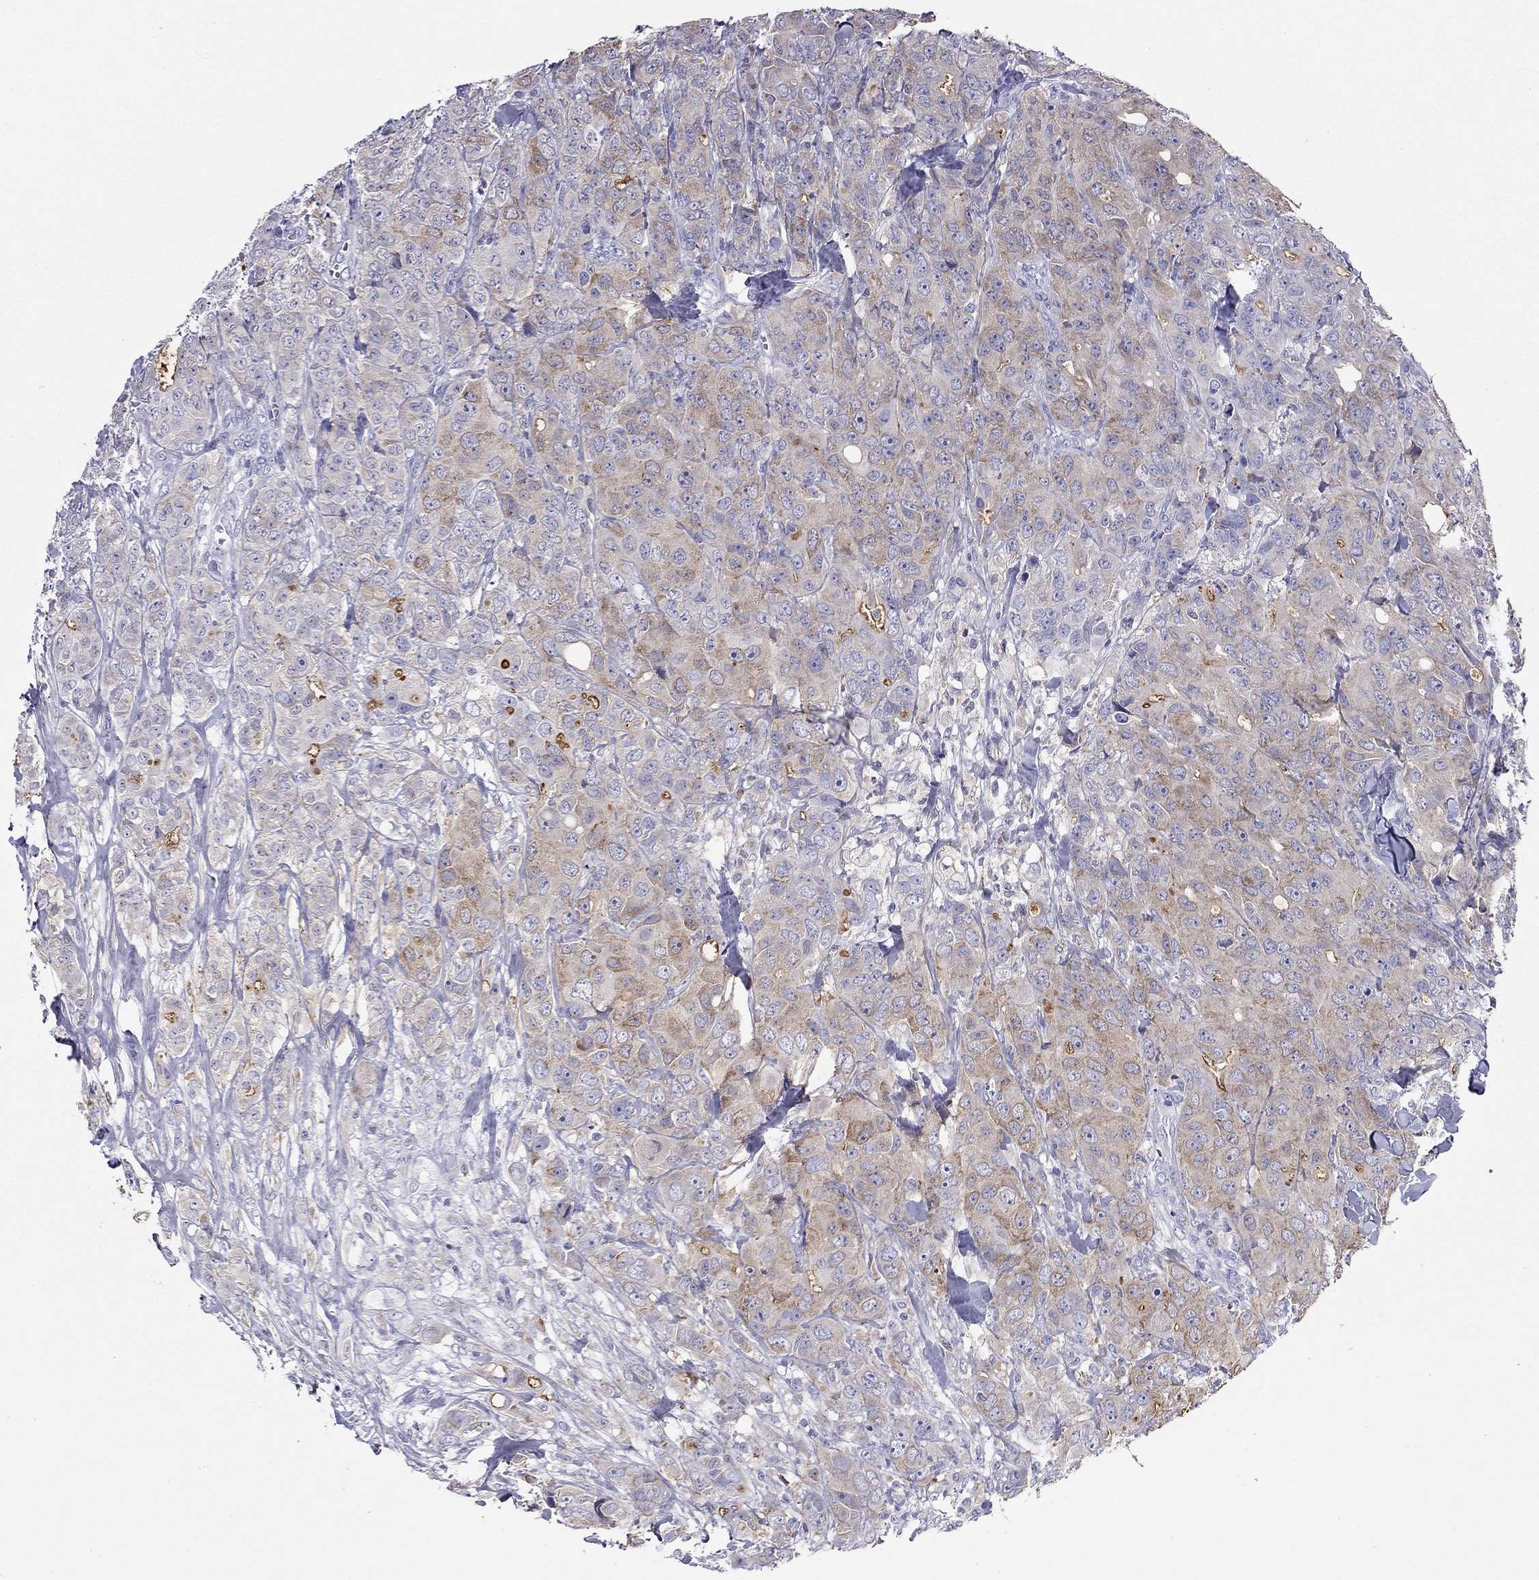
{"staining": {"intensity": "weak", "quantity": ">75%", "location": "cytoplasmic/membranous"}, "tissue": "breast cancer", "cell_type": "Tumor cells", "image_type": "cancer", "snomed": [{"axis": "morphology", "description": "Duct carcinoma"}, {"axis": "topography", "description": "Breast"}], "caption": "A brown stain shows weak cytoplasmic/membranous expression of a protein in human breast cancer tumor cells. (Stains: DAB in brown, nuclei in blue, Microscopy: brightfield microscopy at high magnification).", "gene": "SLC46A2", "patient": {"sex": "female", "age": 43}}